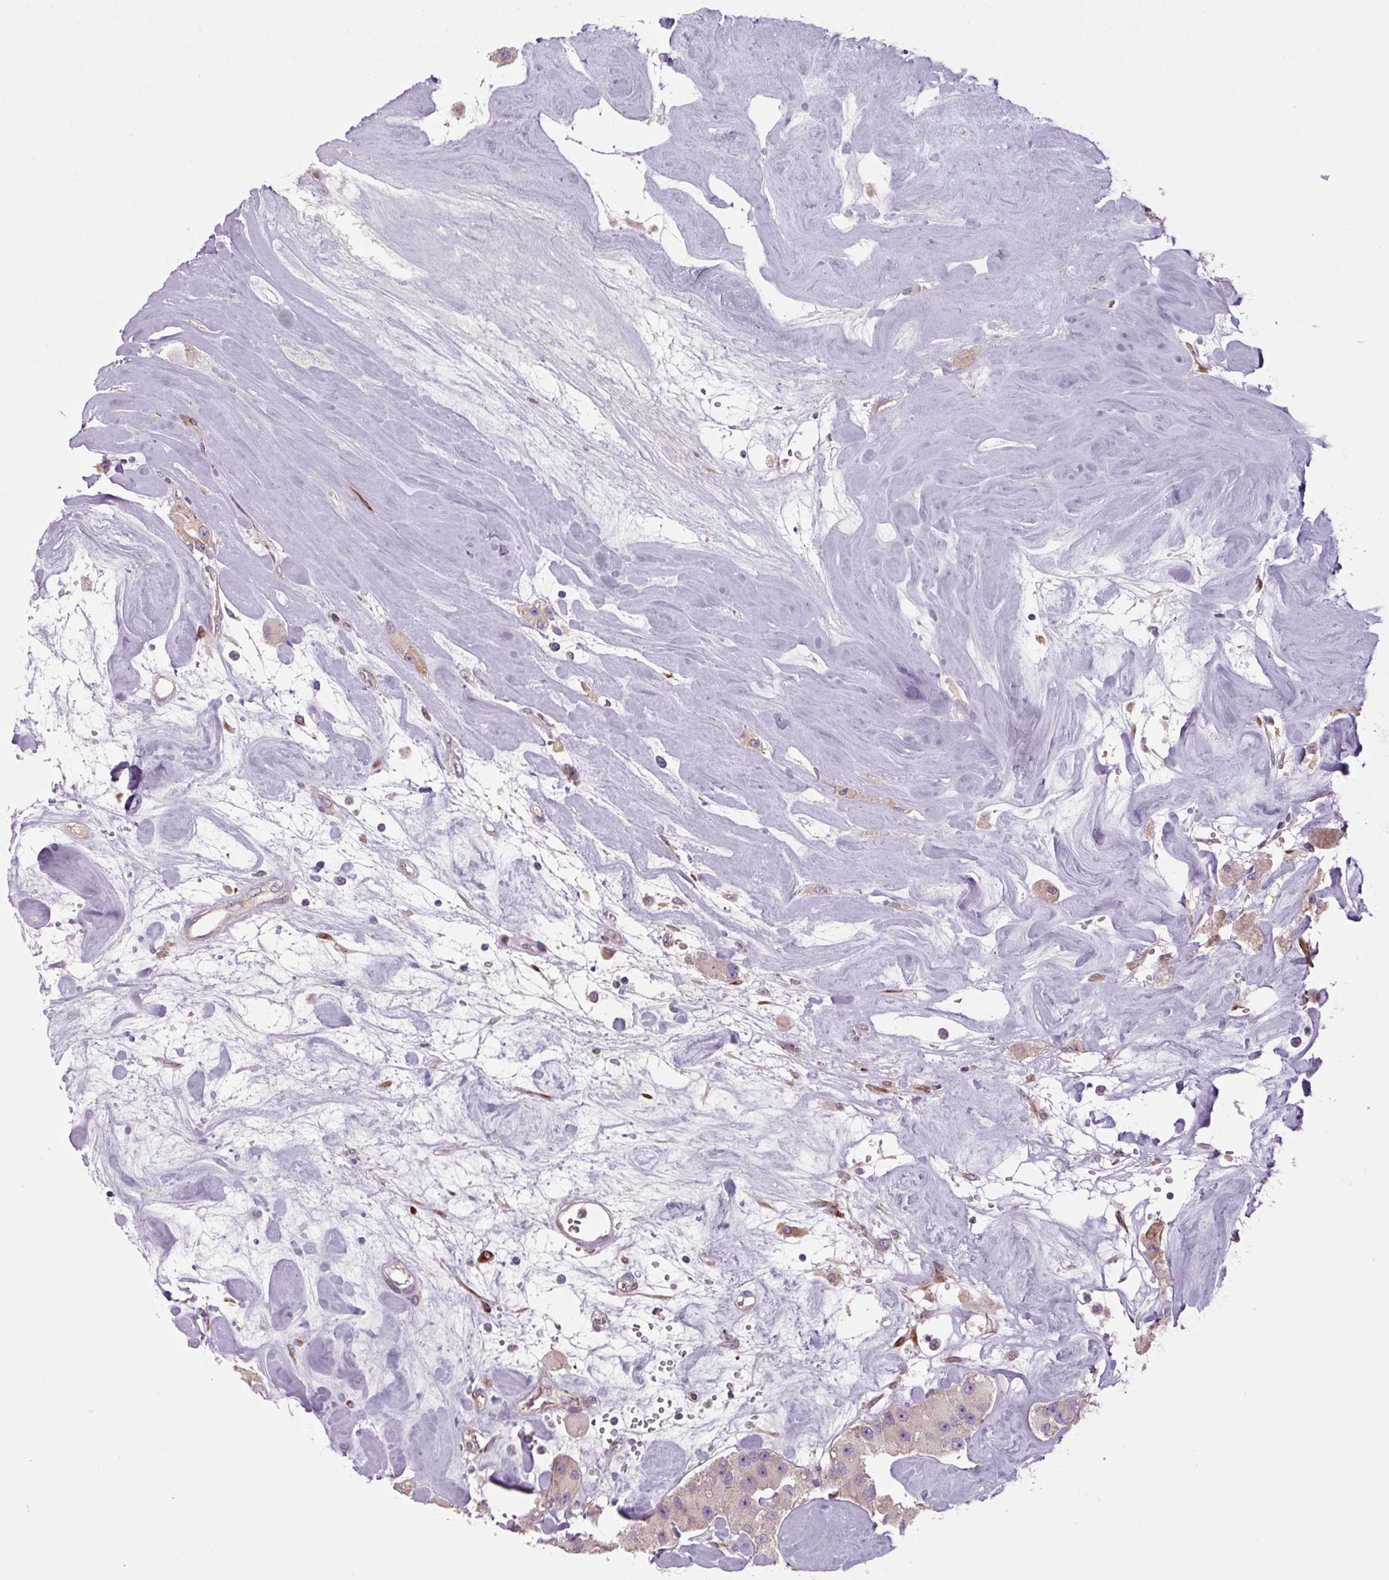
{"staining": {"intensity": "weak", "quantity": "<25%", "location": "cytoplasmic/membranous"}, "tissue": "carcinoid", "cell_type": "Tumor cells", "image_type": "cancer", "snomed": [{"axis": "morphology", "description": "Carcinoid, malignant, NOS"}, {"axis": "topography", "description": "Pancreas"}], "caption": "Malignant carcinoid stained for a protein using immunohistochemistry (IHC) shows no positivity tumor cells.", "gene": "PLA2G4A", "patient": {"sex": "male", "age": 41}}